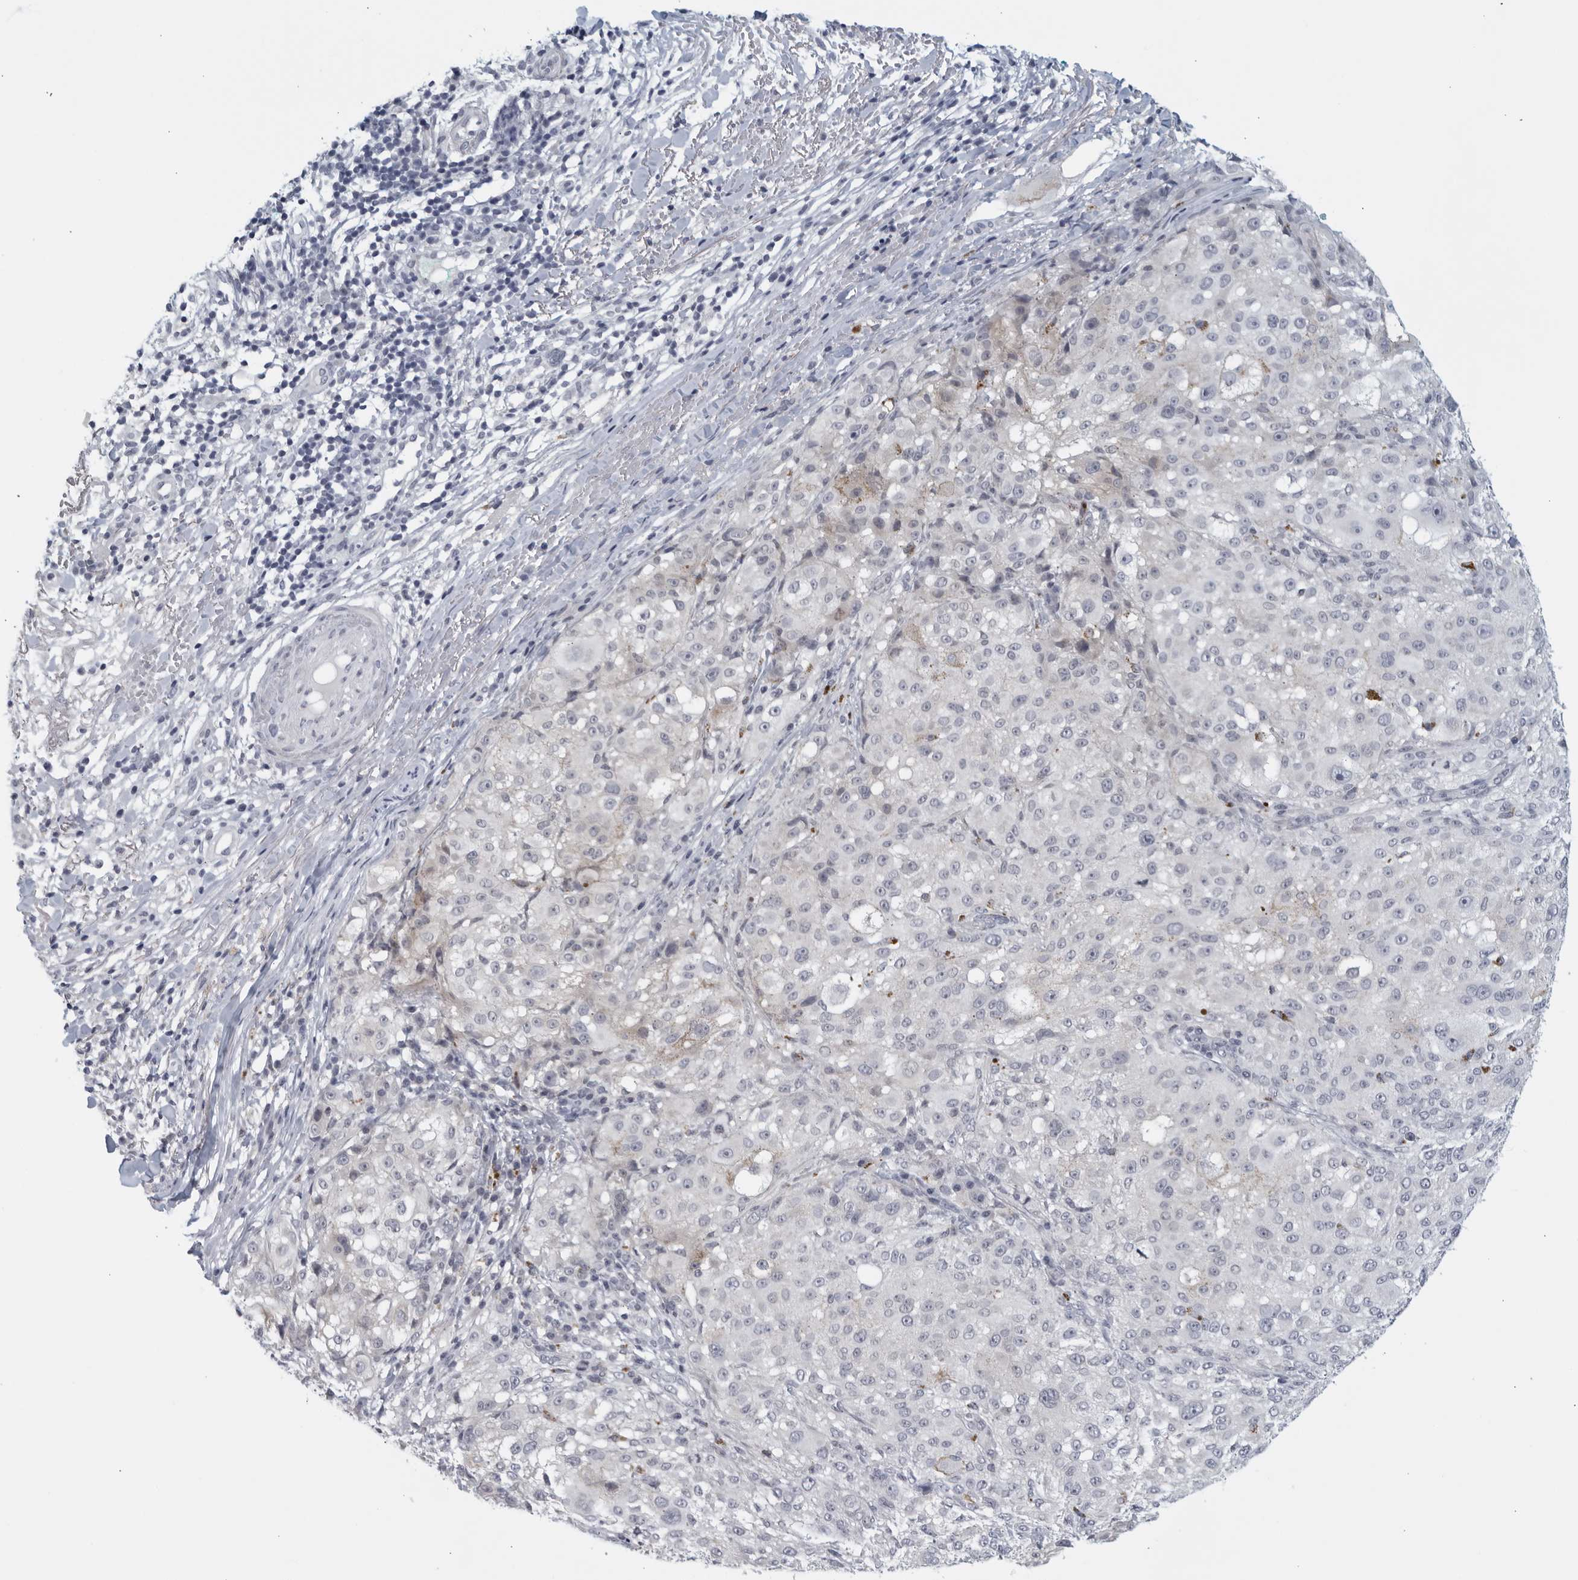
{"staining": {"intensity": "negative", "quantity": "none", "location": "none"}, "tissue": "melanoma", "cell_type": "Tumor cells", "image_type": "cancer", "snomed": [{"axis": "morphology", "description": "Necrosis, NOS"}, {"axis": "morphology", "description": "Malignant melanoma, NOS"}, {"axis": "topography", "description": "Skin"}], "caption": "This image is of melanoma stained with IHC to label a protein in brown with the nuclei are counter-stained blue. There is no positivity in tumor cells.", "gene": "MATN1", "patient": {"sex": "female", "age": 87}}